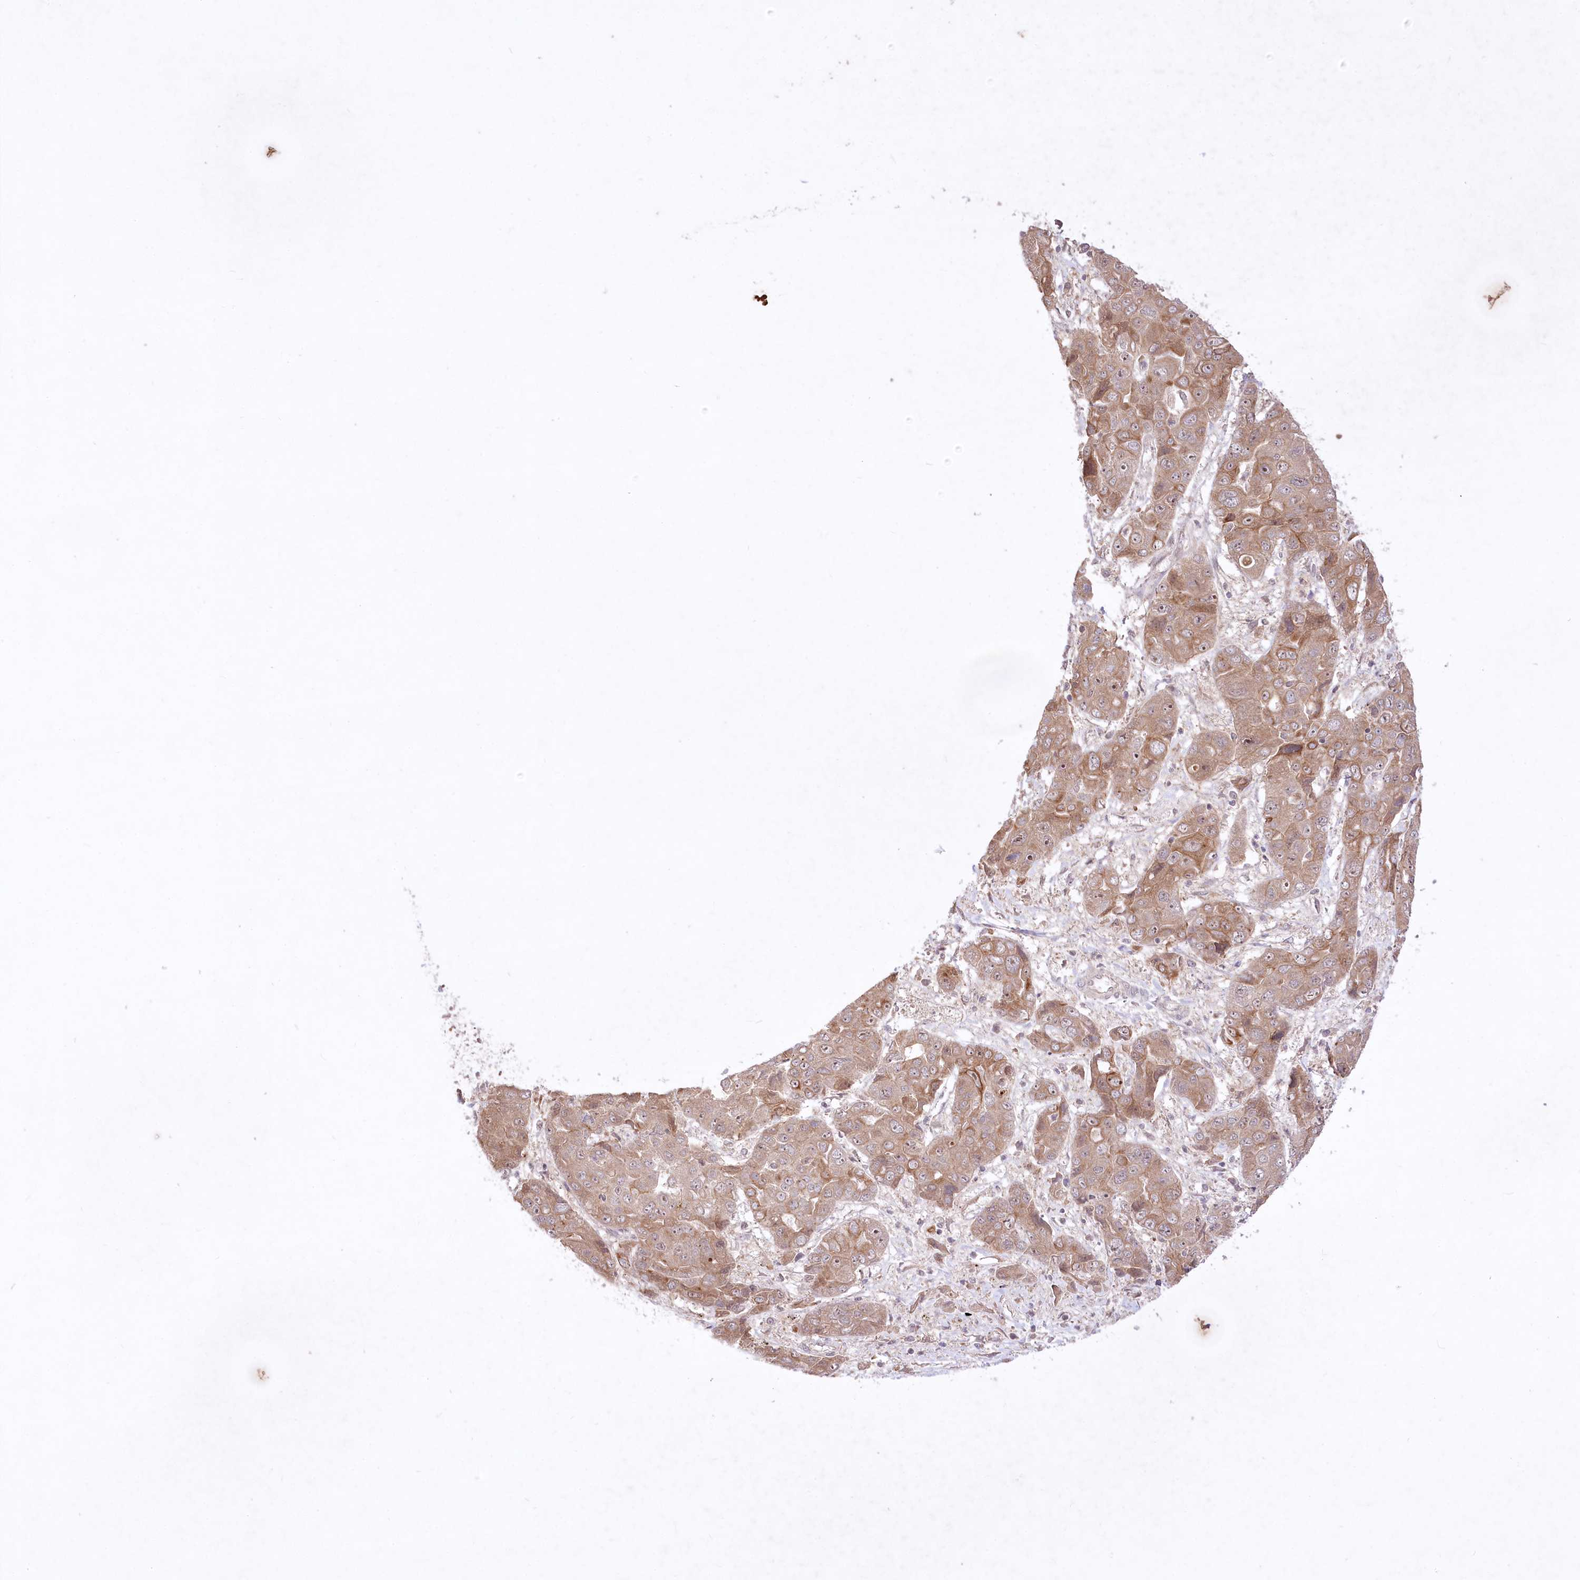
{"staining": {"intensity": "moderate", "quantity": ">75%", "location": "cytoplasmic/membranous,nuclear"}, "tissue": "liver cancer", "cell_type": "Tumor cells", "image_type": "cancer", "snomed": [{"axis": "morphology", "description": "Cholangiocarcinoma"}, {"axis": "topography", "description": "Liver"}], "caption": "Moderate cytoplasmic/membranous and nuclear protein positivity is appreciated in about >75% of tumor cells in liver cancer. The protein of interest is shown in brown color, while the nuclei are stained blue.", "gene": "HELT", "patient": {"sex": "male", "age": 67}}